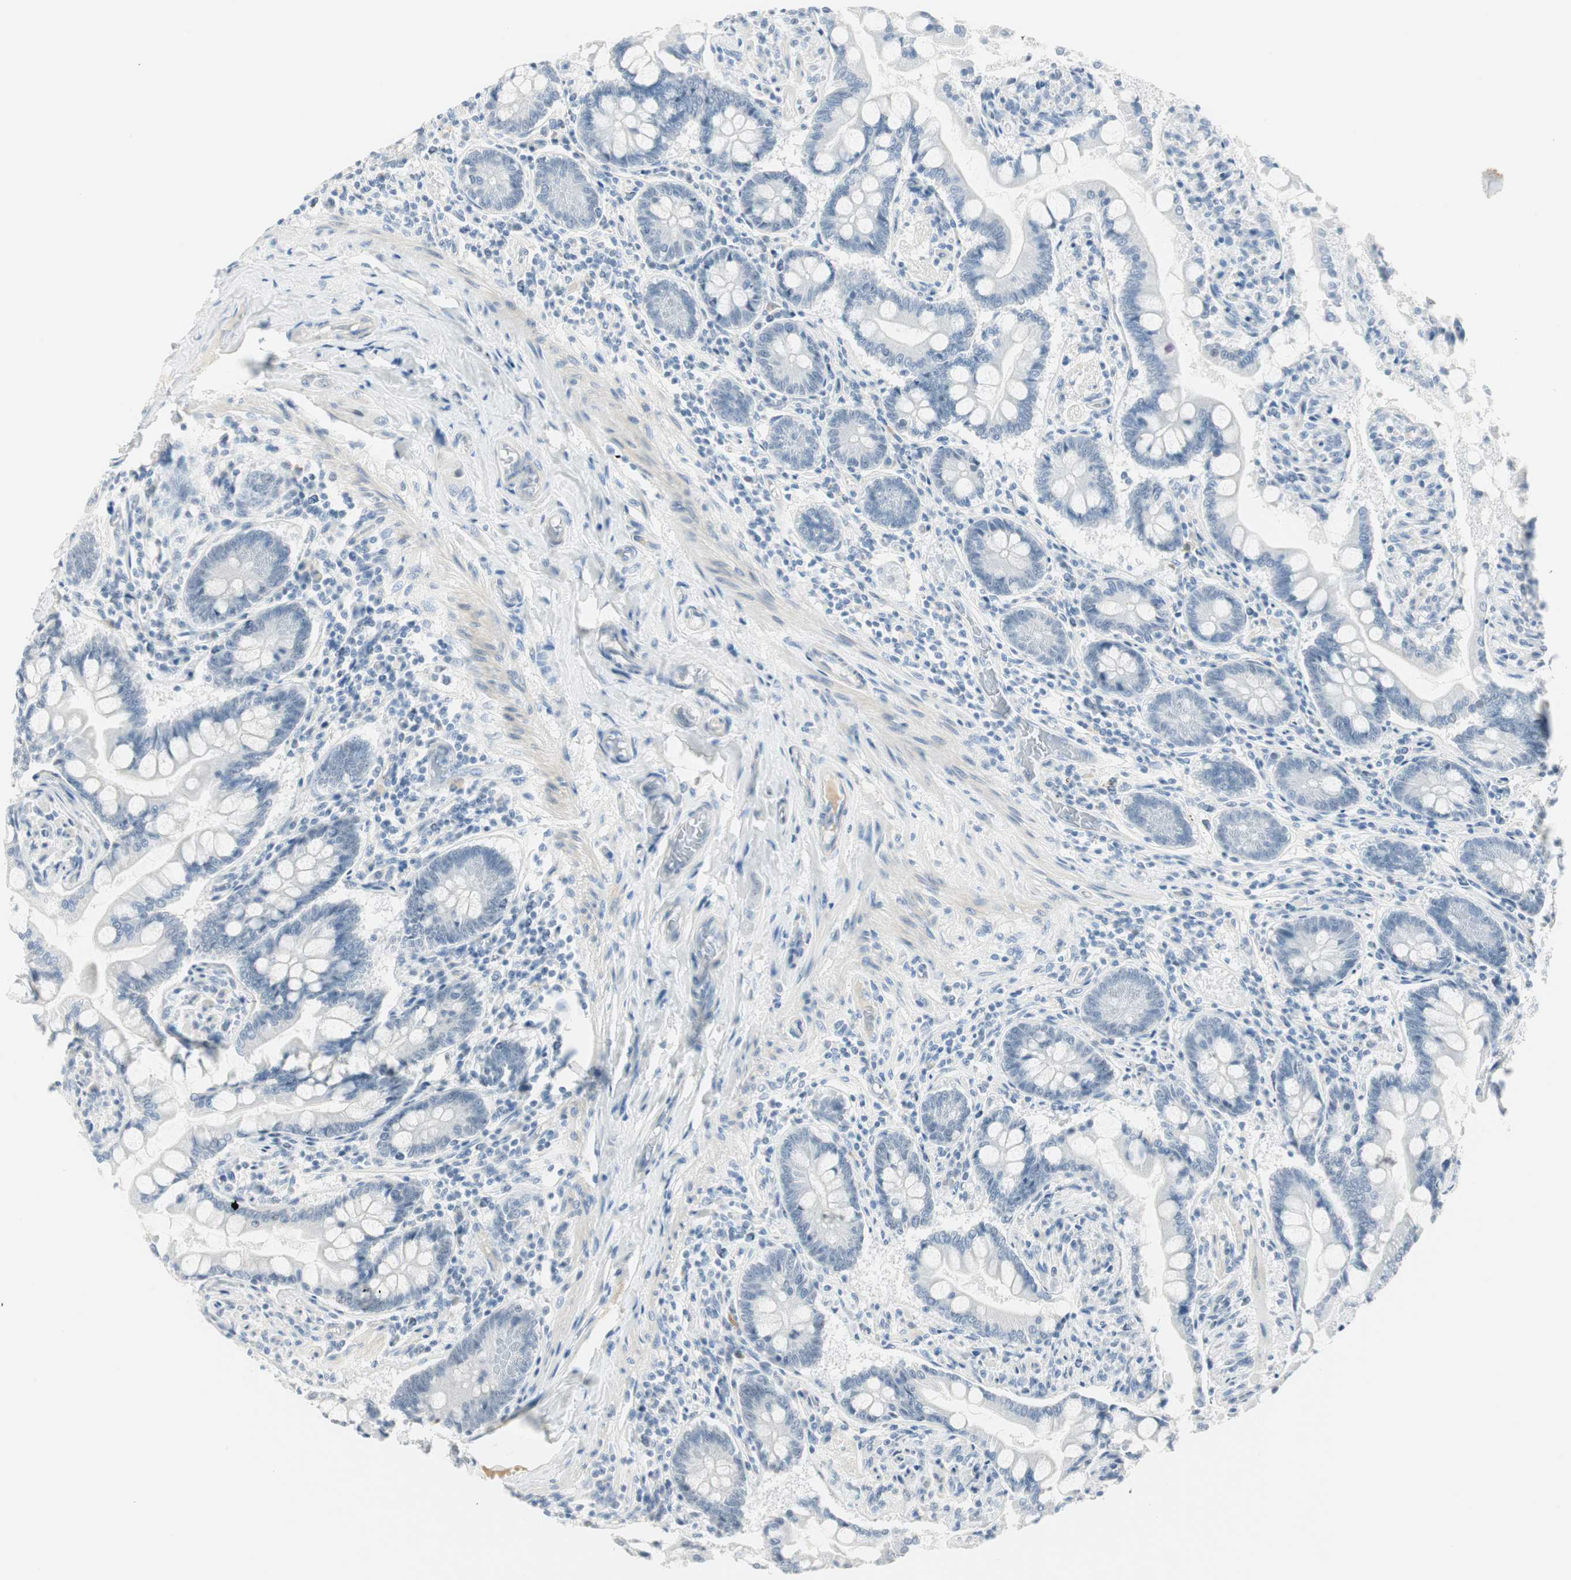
{"staining": {"intensity": "negative", "quantity": "none", "location": "none"}, "tissue": "small intestine", "cell_type": "Glandular cells", "image_type": "normal", "snomed": [{"axis": "morphology", "description": "Normal tissue, NOS"}, {"axis": "topography", "description": "Small intestine"}], "caption": "An immunohistochemistry (IHC) image of benign small intestine is shown. There is no staining in glandular cells of small intestine.", "gene": "MLLT10", "patient": {"sex": "male", "age": 41}}